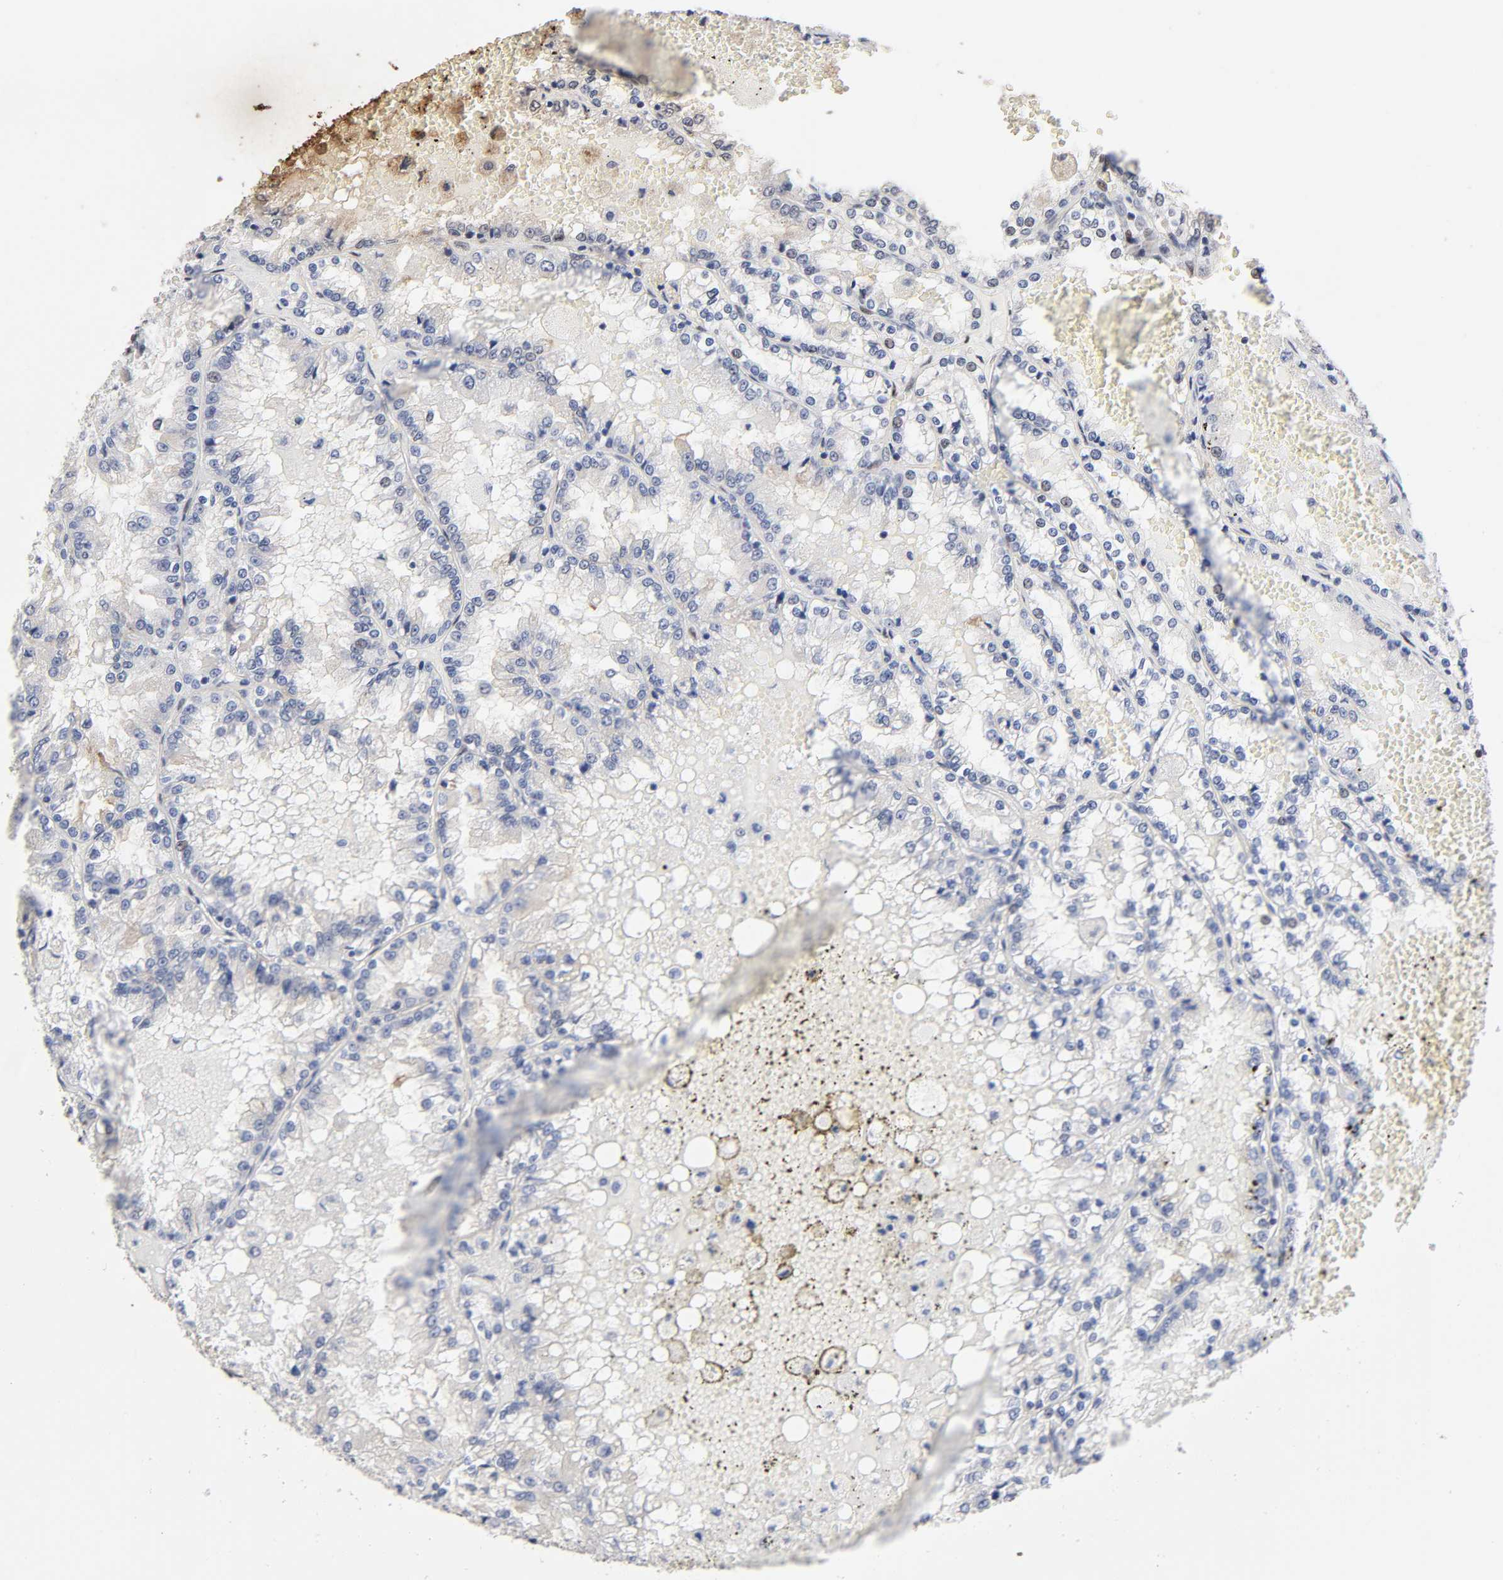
{"staining": {"intensity": "negative", "quantity": "none", "location": "none"}, "tissue": "renal cancer", "cell_type": "Tumor cells", "image_type": "cancer", "snomed": [{"axis": "morphology", "description": "Adenocarcinoma, NOS"}, {"axis": "topography", "description": "Kidney"}], "caption": "A photomicrograph of renal cancer stained for a protein shows no brown staining in tumor cells.", "gene": "STK38", "patient": {"sex": "female", "age": 56}}